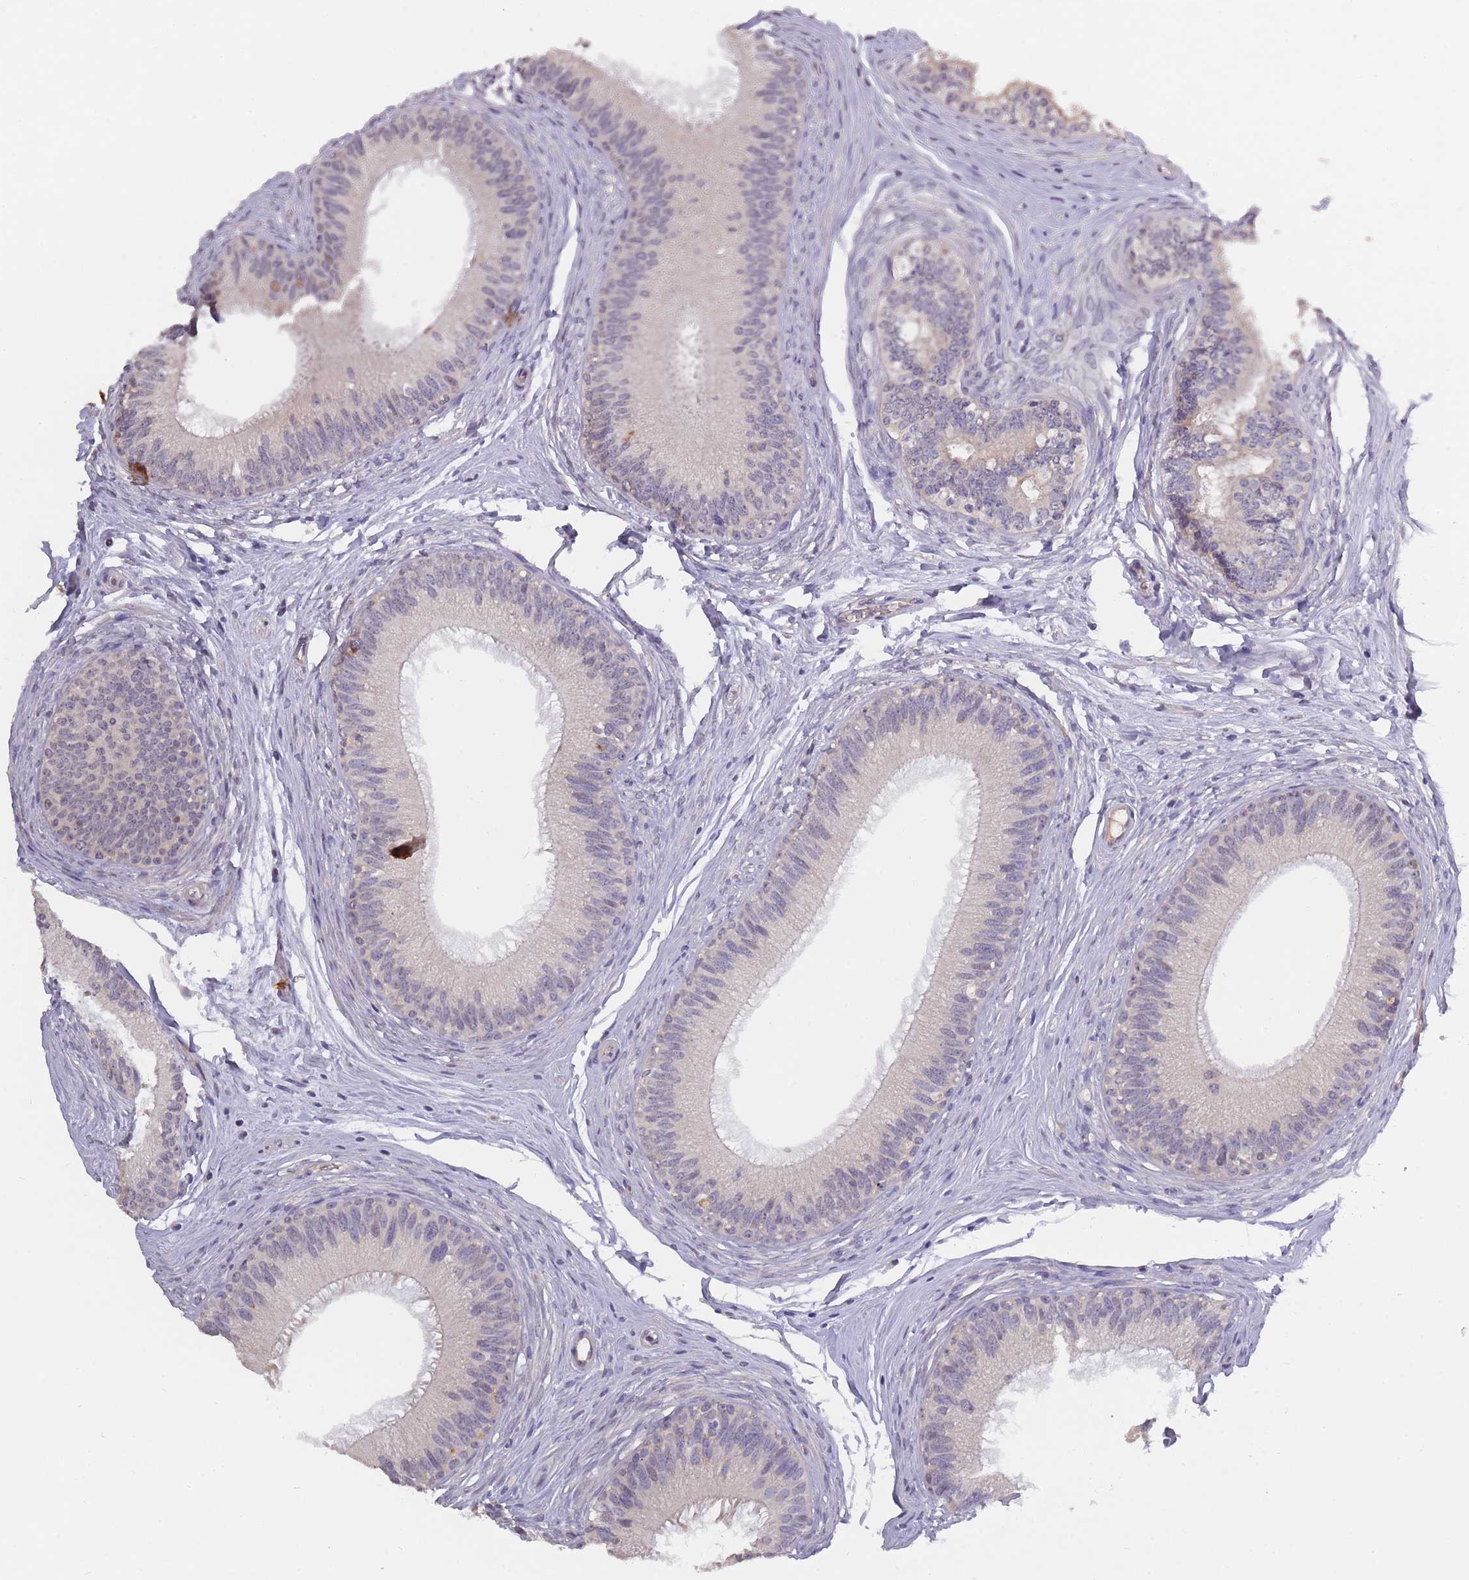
{"staining": {"intensity": "negative", "quantity": "none", "location": "none"}, "tissue": "epididymis", "cell_type": "Glandular cells", "image_type": "normal", "snomed": [{"axis": "morphology", "description": "Normal tissue, NOS"}, {"axis": "topography", "description": "Epididymis"}], "caption": "Epididymis stained for a protein using IHC reveals no positivity glandular cells.", "gene": "ADCYAP1R1", "patient": {"sex": "male", "age": 27}}